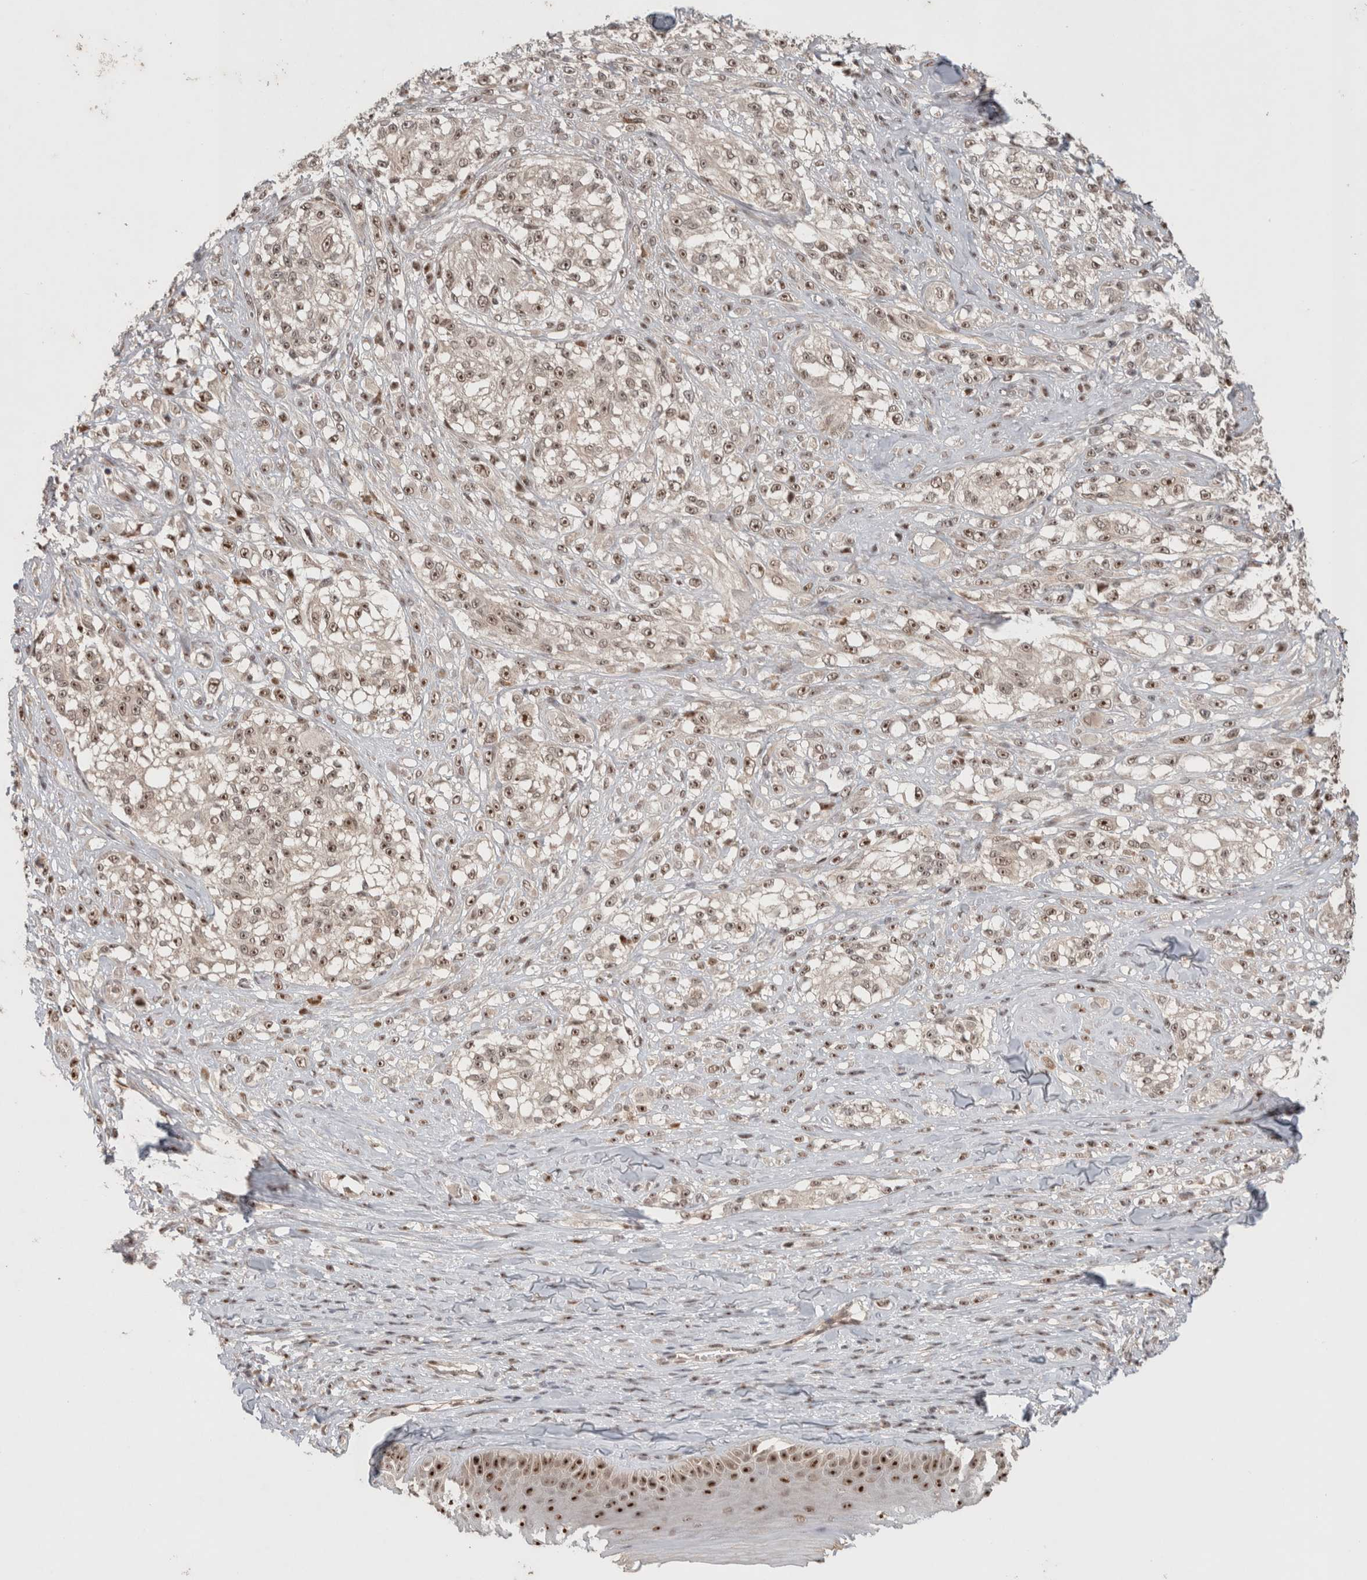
{"staining": {"intensity": "moderate", "quantity": ">75%", "location": "nuclear"}, "tissue": "melanoma", "cell_type": "Tumor cells", "image_type": "cancer", "snomed": [{"axis": "morphology", "description": "Malignant melanoma, NOS"}, {"axis": "topography", "description": "Skin of head"}], "caption": "The photomicrograph reveals staining of melanoma, revealing moderate nuclear protein staining (brown color) within tumor cells. (brown staining indicates protein expression, while blue staining denotes nuclei).", "gene": "MPHOSPH6", "patient": {"sex": "male", "age": 83}}